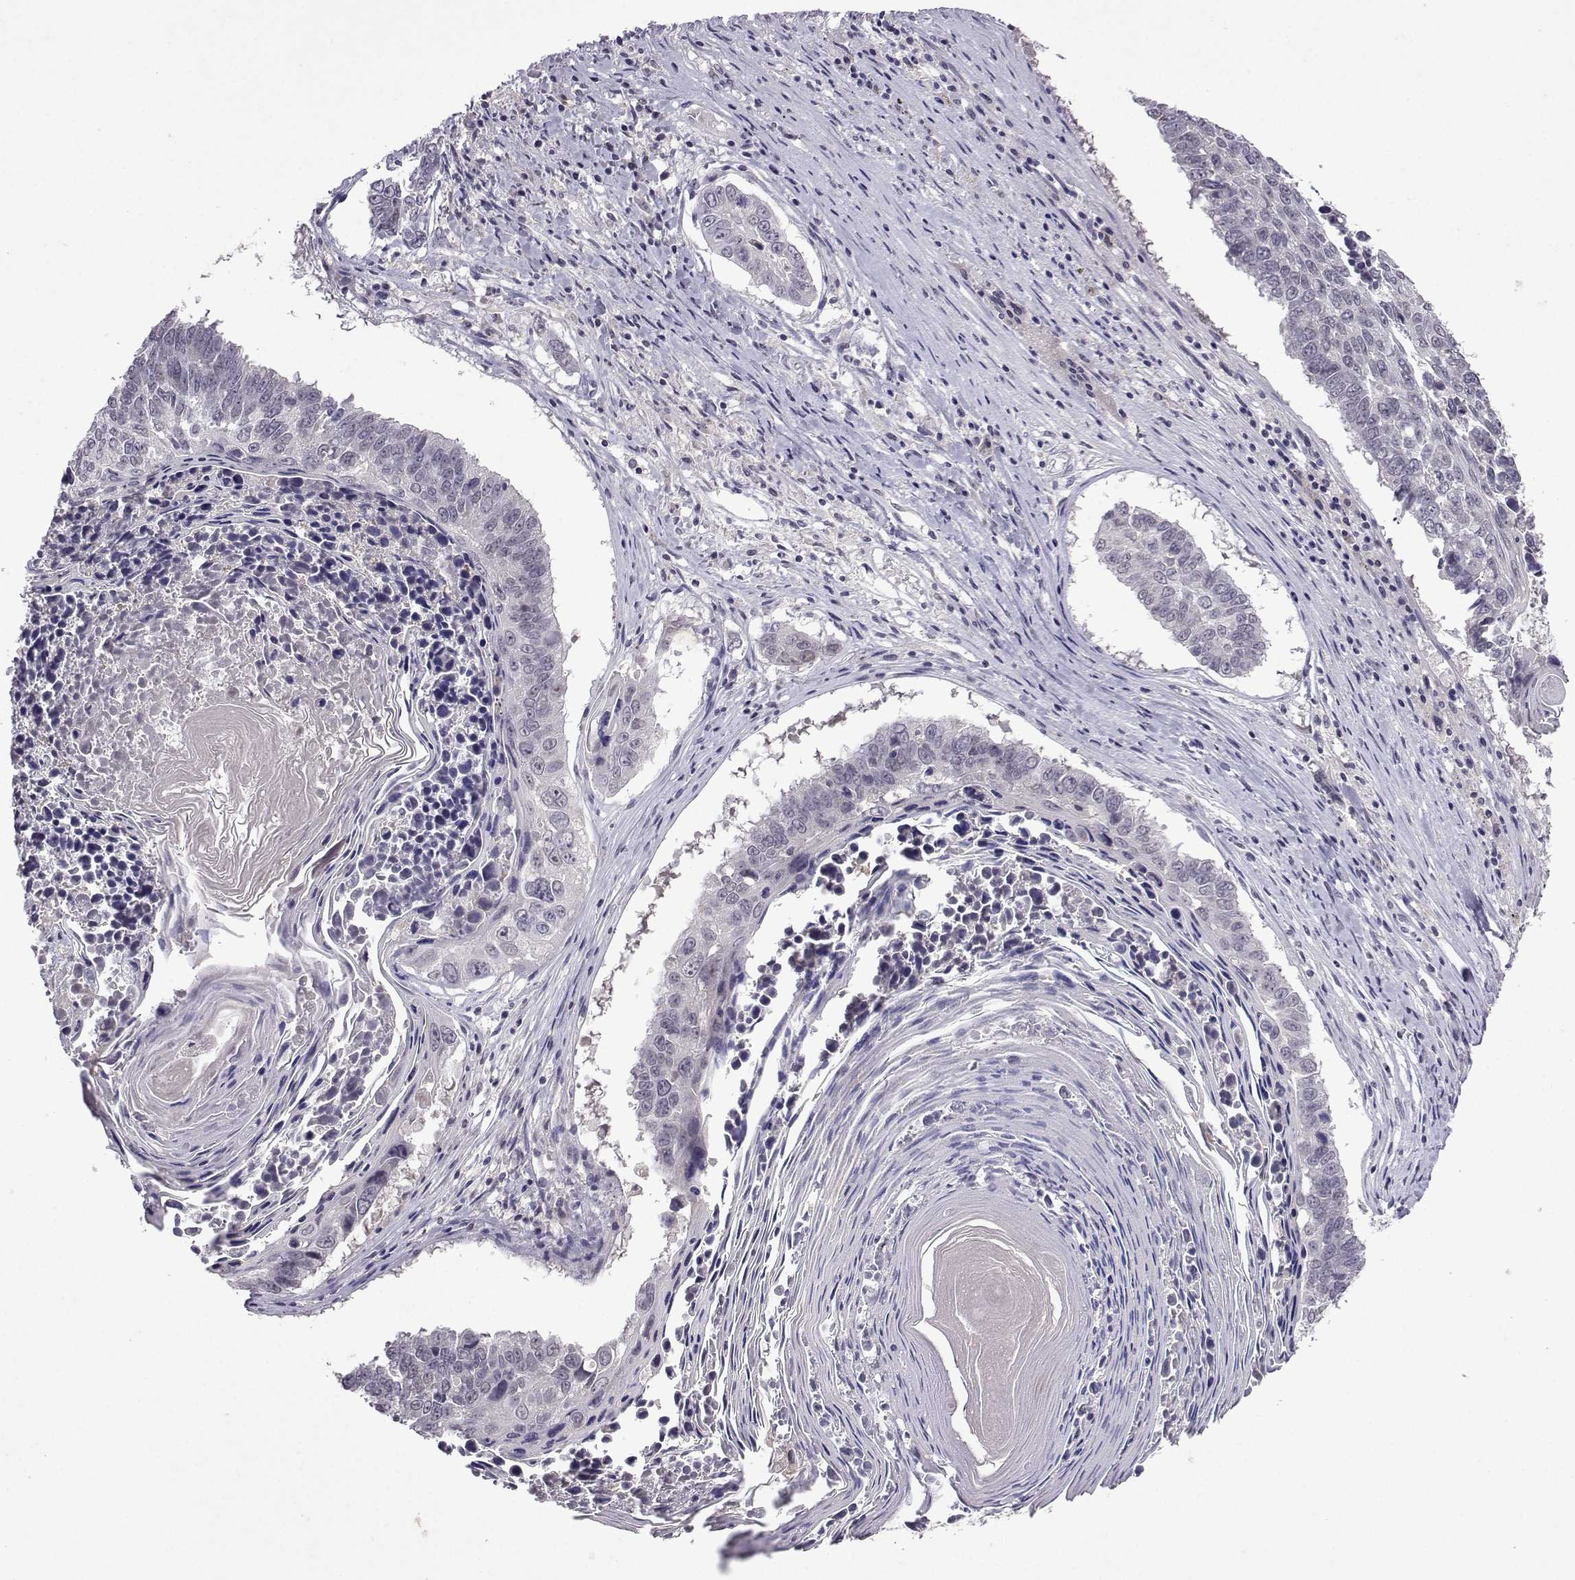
{"staining": {"intensity": "negative", "quantity": "none", "location": "none"}, "tissue": "lung cancer", "cell_type": "Tumor cells", "image_type": "cancer", "snomed": [{"axis": "morphology", "description": "Squamous cell carcinoma, NOS"}, {"axis": "topography", "description": "Lung"}], "caption": "IHC image of neoplastic tissue: human squamous cell carcinoma (lung) stained with DAB displays no significant protein staining in tumor cells.", "gene": "CCL28", "patient": {"sex": "male", "age": 73}}